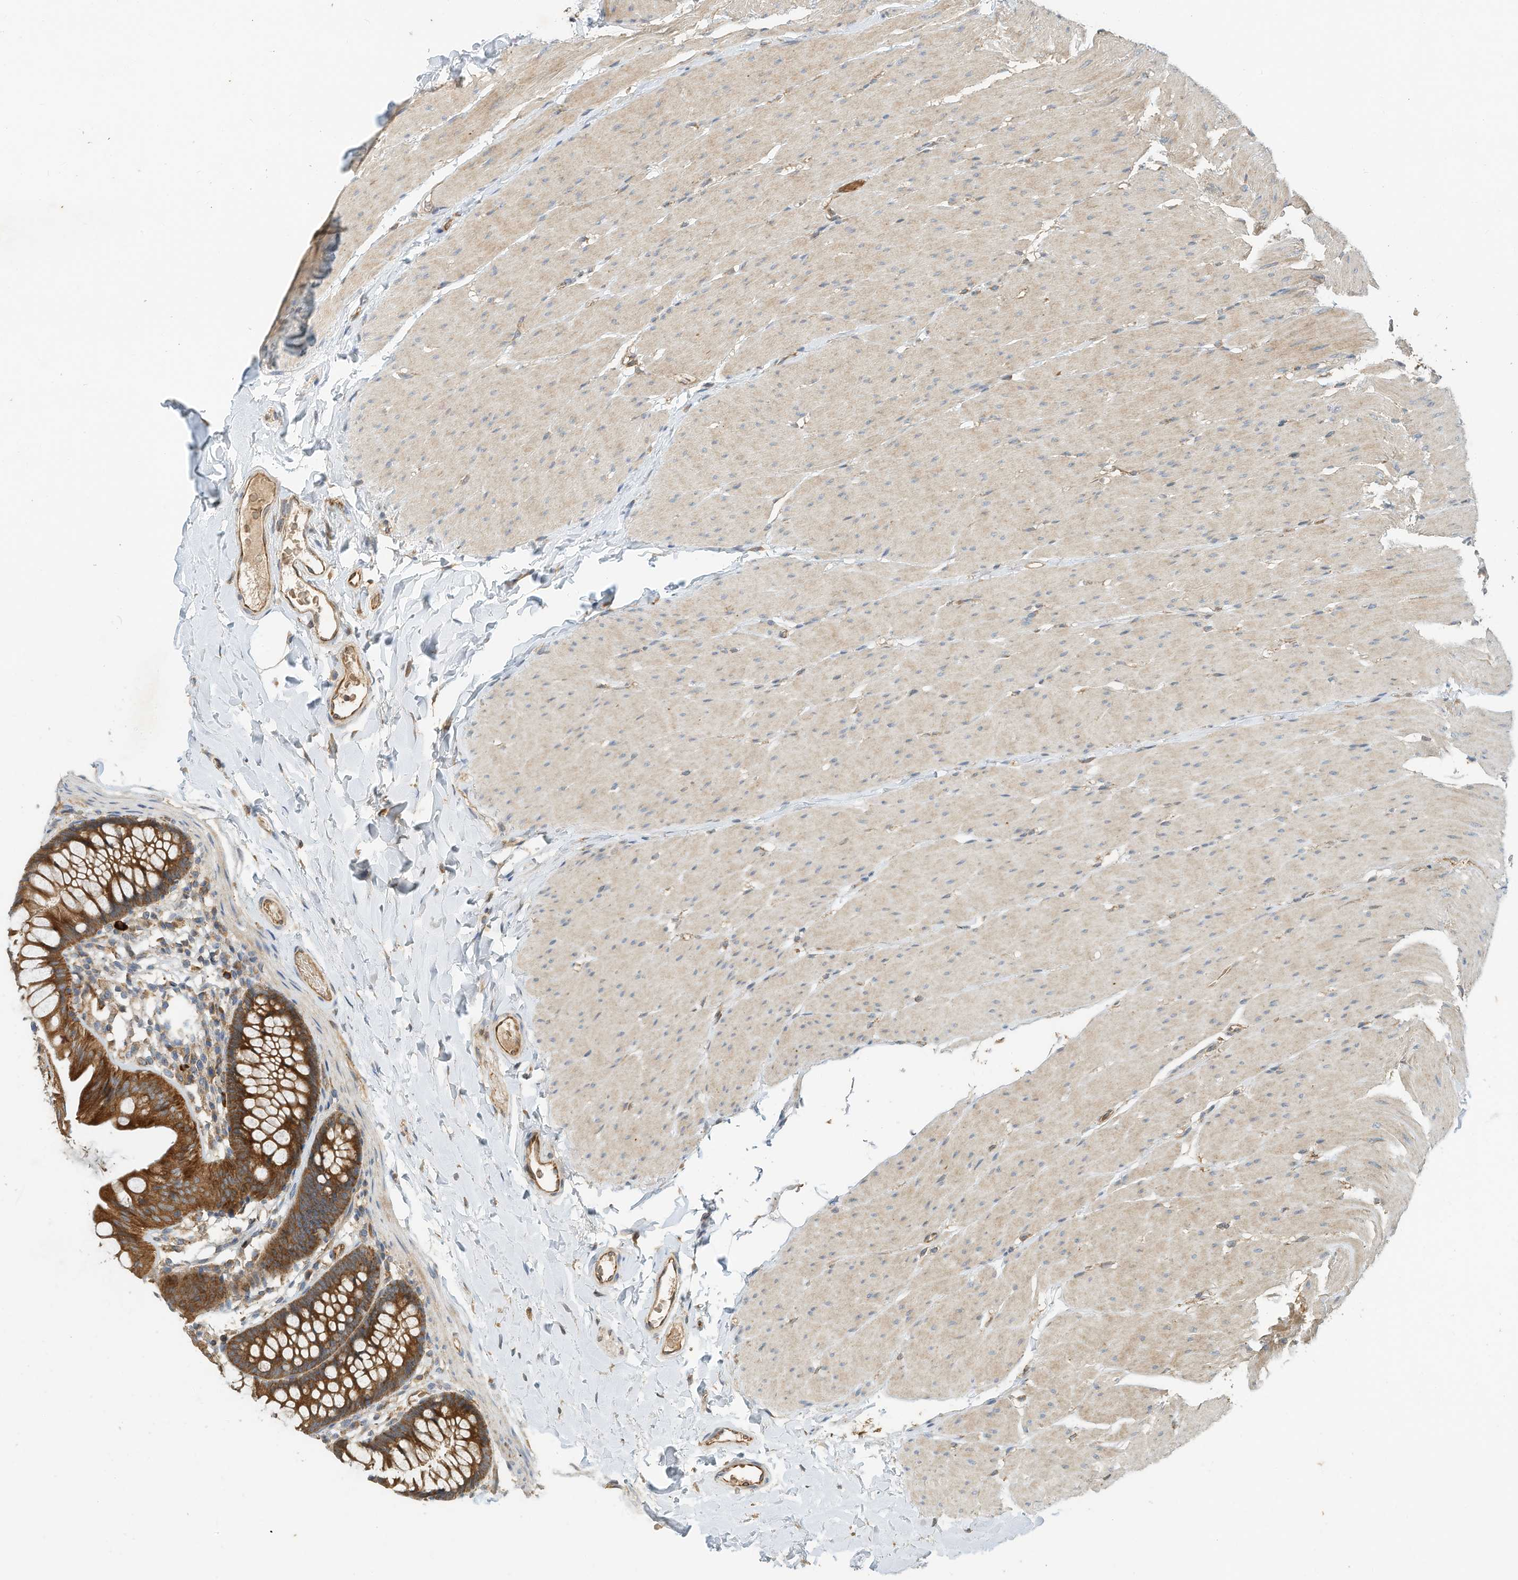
{"staining": {"intensity": "moderate", "quantity": ">75%", "location": "cytoplasmic/membranous"}, "tissue": "colon", "cell_type": "Endothelial cells", "image_type": "normal", "snomed": [{"axis": "morphology", "description": "Normal tissue, NOS"}, {"axis": "topography", "description": "Colon"}], "caption": "A medium amount of moderate cytoplasmic/membranous expression is seen in about >75% of endothelial cells in benign colon. (DAB IHC, brown staining for protein, blue staining for nuclei).", "gene": "CPAMD8", "patient": {"sex": "female", "age": 62}}